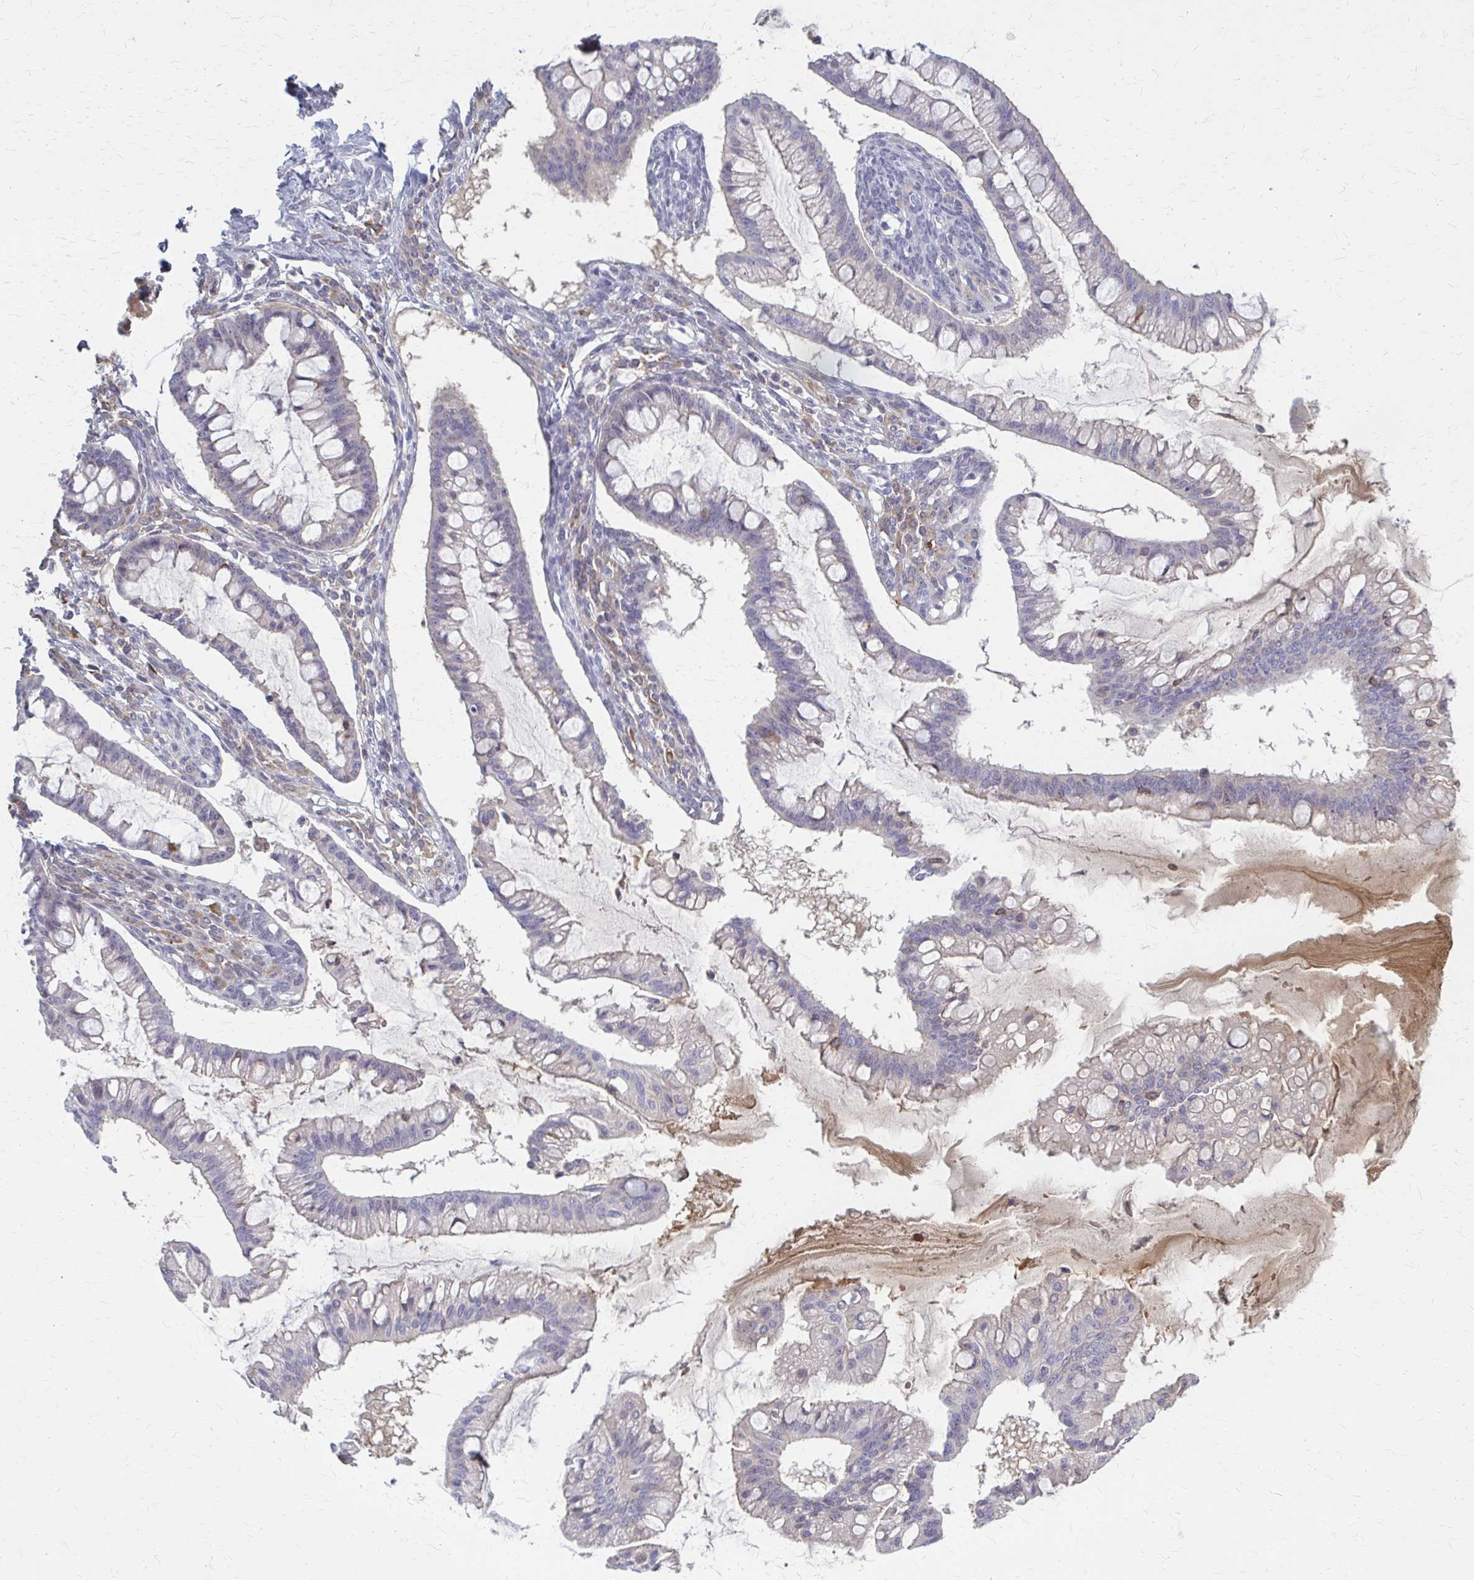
{"staining": {"intensity": "negative", "quantity": "none", "location": "none"}, "tissue": "ovarian cancer", "cell_type": "Tumor cells", "image_type": "cancer", "snomed": [{"axis": "morphology", "description": "Cystadenocarcinoma, mucinous, NOS"}, {"axis": "topography", "description": "Ovary"}], "caption": "A photomicrograph of human ovarian mucinous cystadenocarcinoma is negative for staining in tumor cells. Brightfield microscopy of immunohistochemistry (IHC) stained with DAB (brown) and hematoxylin (blue), captured at high magnification.", "gene": "SERPIND1", "patient": {"sex": "female", "age": 73}}